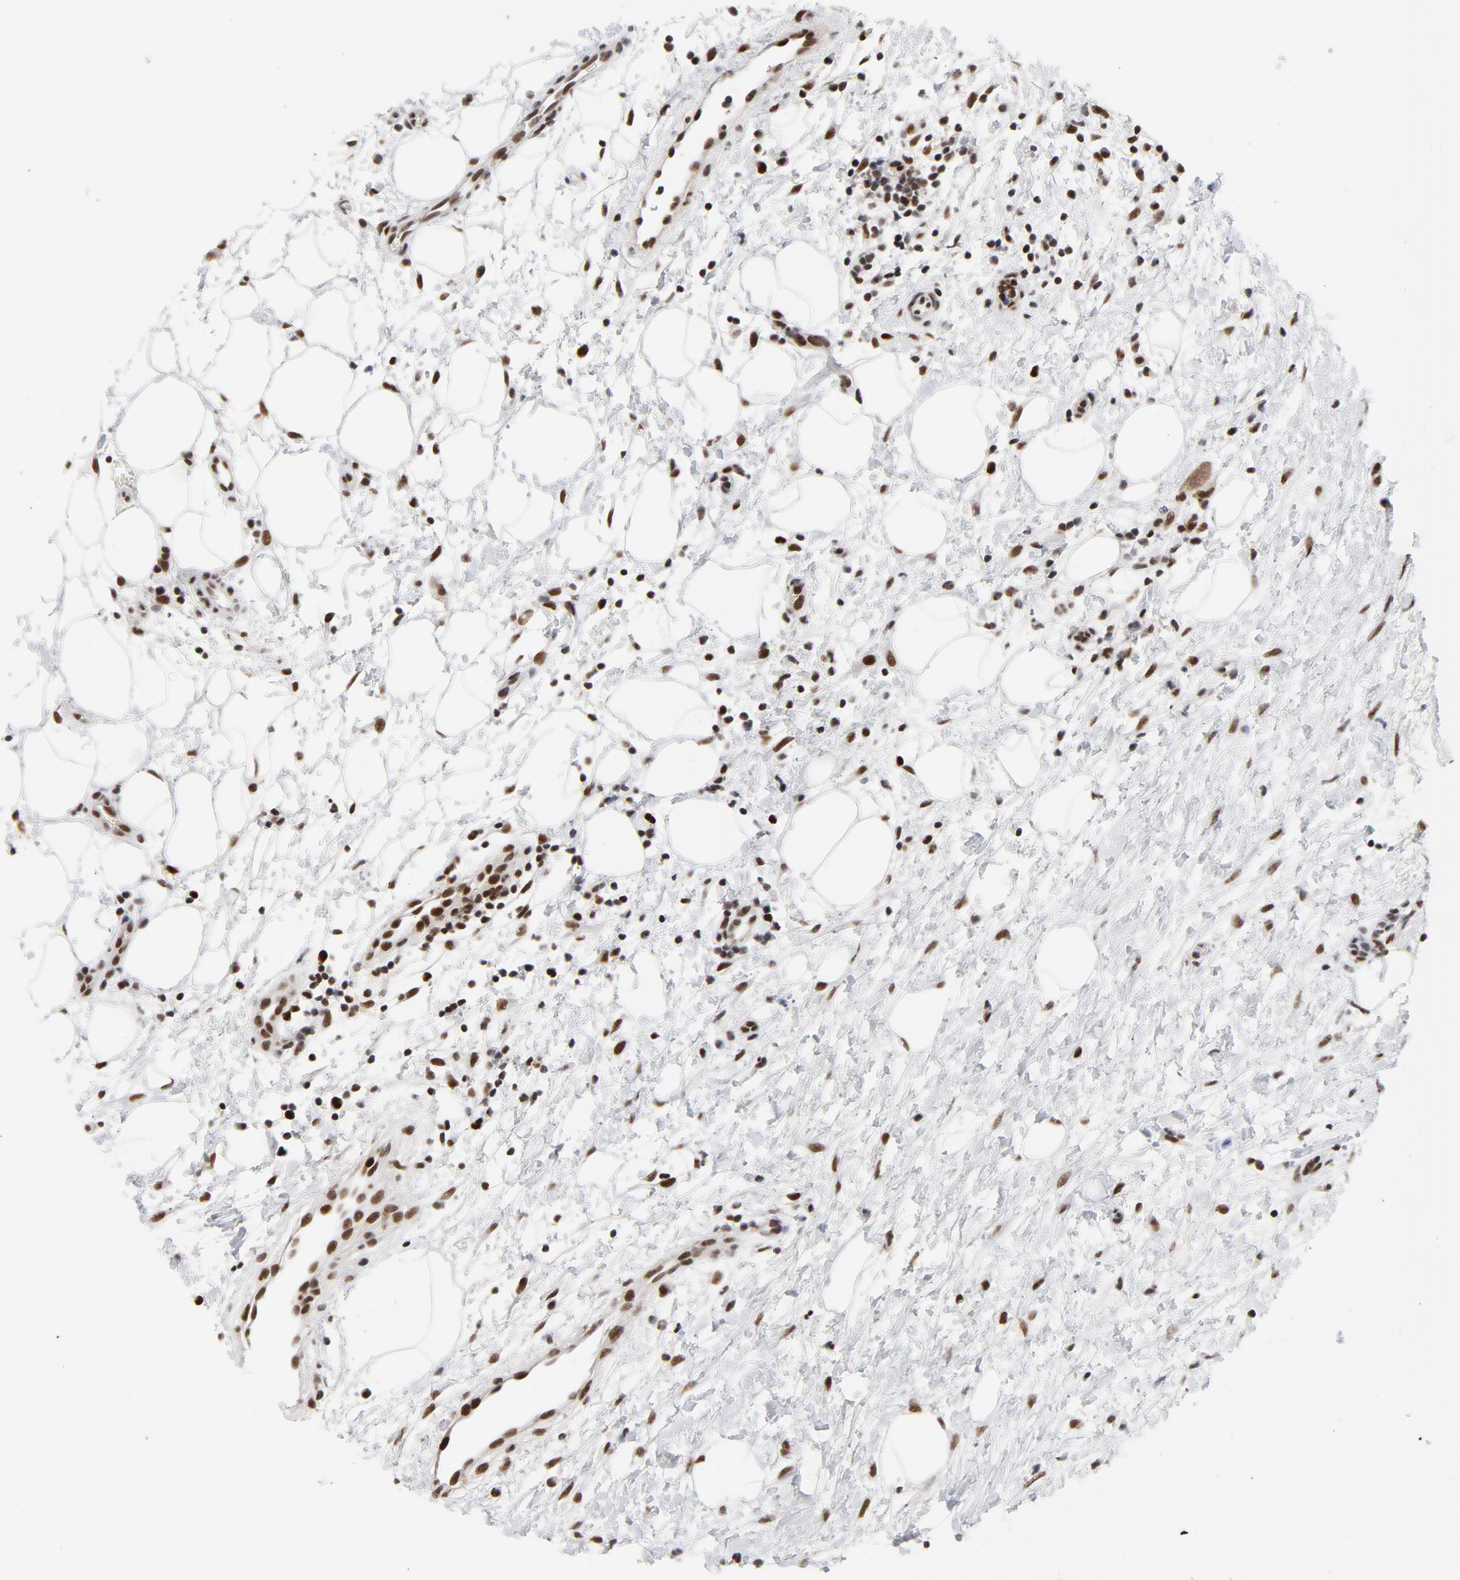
{"staining": {"intensity": "moderate", "quantity": ">75%", "location": "nuclear"}, "tissue": "lymphoma", "cell_type": "Tumor cells", "image_type": "cancer", "snomed": [{"axis": "morphology", "description": "Malignant lymphoma, non-Hodgkin's type, Low grade"}, {"axis": "topography", "description": "Lymph node"}], "caption": "Lymphoma stained with a protein marker shows moderate staining in tumor cells.", "gene": "RFC4", "patient": {"sex": "female", "age": 76}}